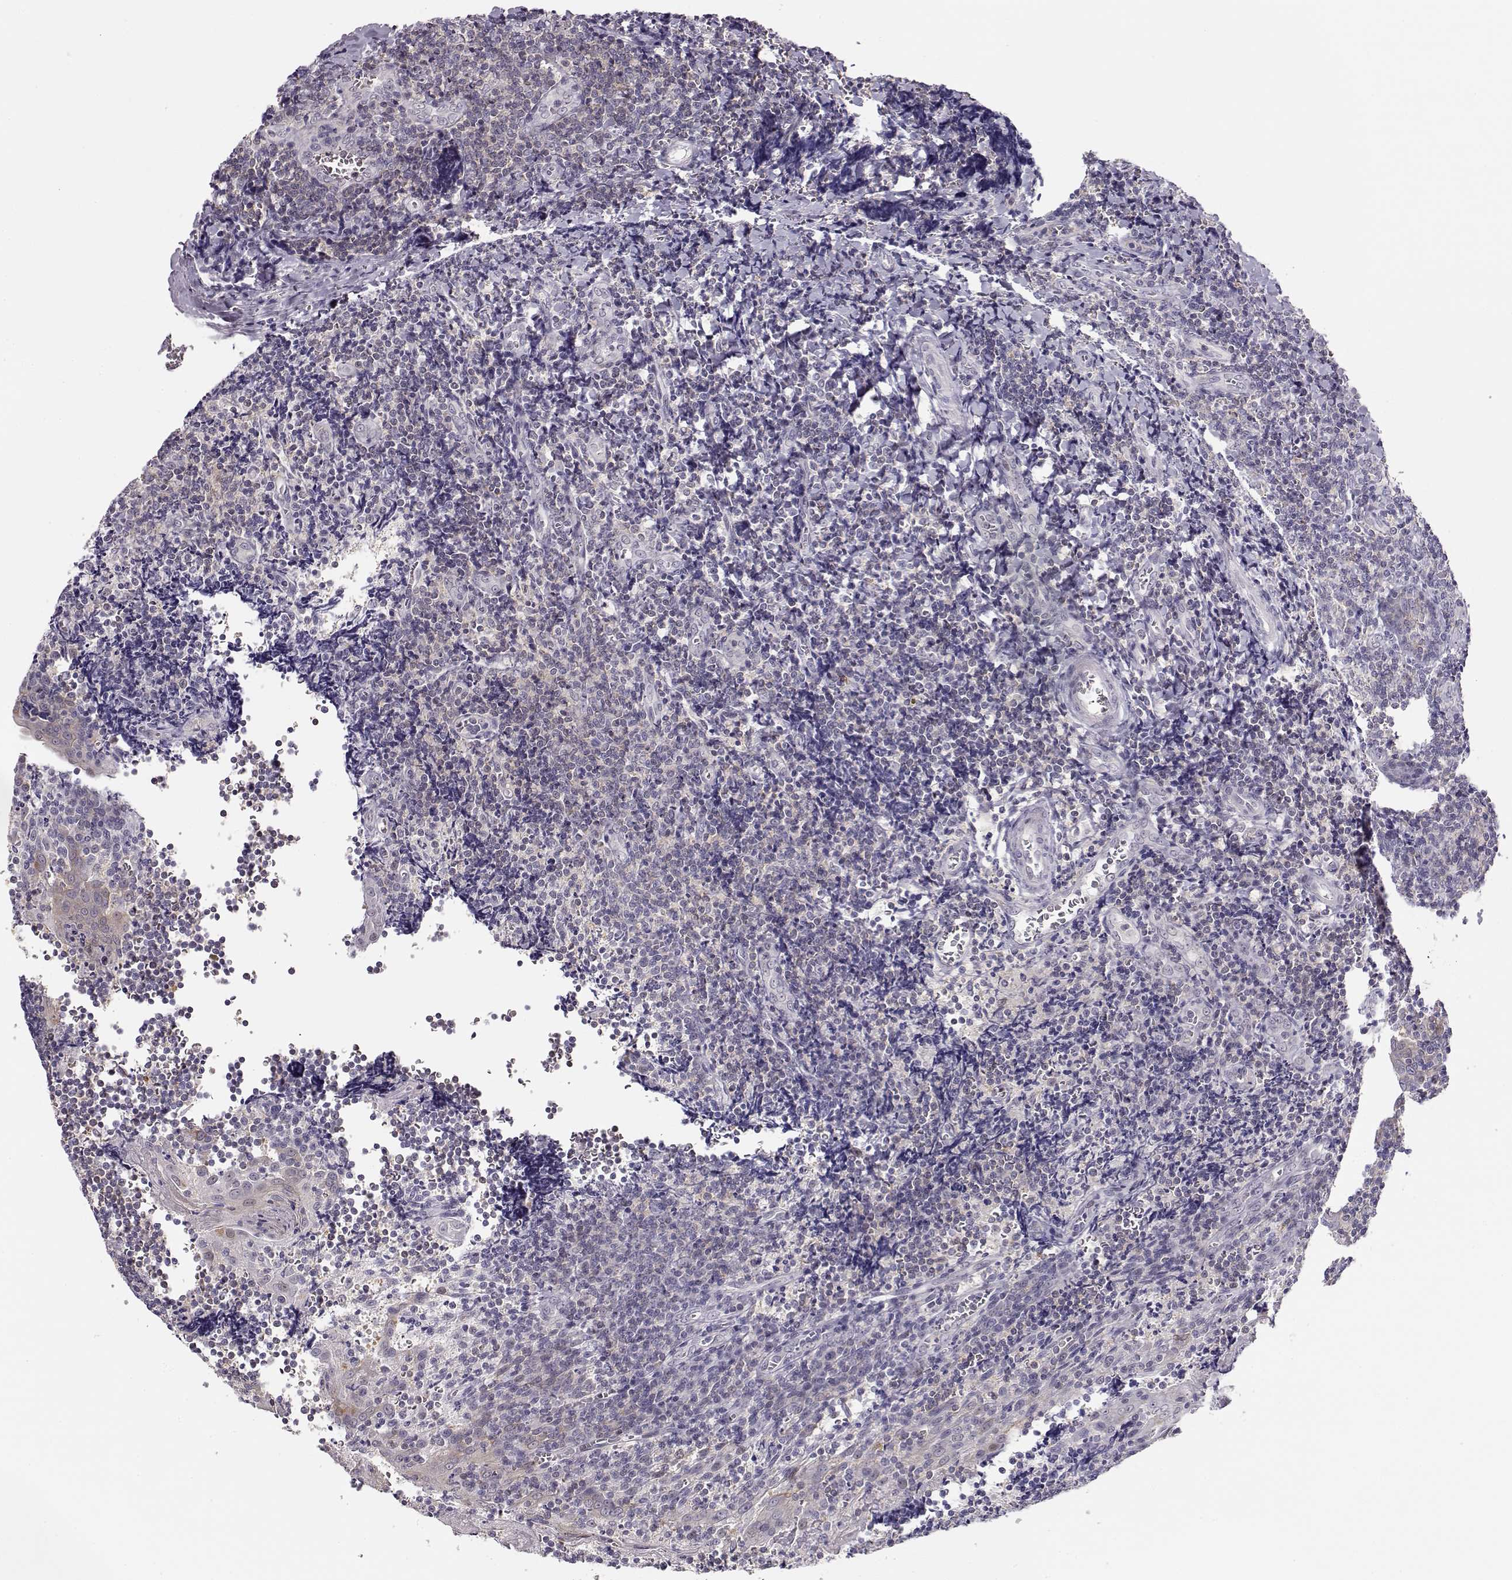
{"staining": {"intensity": "negative", "quantity": "none", "location": "none"}, "tissue": "tonsil", "cell_type": "Germinal center cells", "image_type": "normal", "snomed": [{"axis": "morphology", "description": "Normal tissue, NOS"}, {"axis": "morphology", "description": "Inflammation, NOS"}, {"axis": "topography", "description": "Tonsil"}], "caption": "This image is of normal tonsil stained with immunohistochemistry to label a protein in brown with the nuclei are counter-stained blue. There is no positivity in germinal center cells. (Brightfield microscopy of DAB (3,3'-diaminobenzidine) IHC at high magnification).", "gene": "TEPP", "patient": {"sex": "female", "age": 31}}